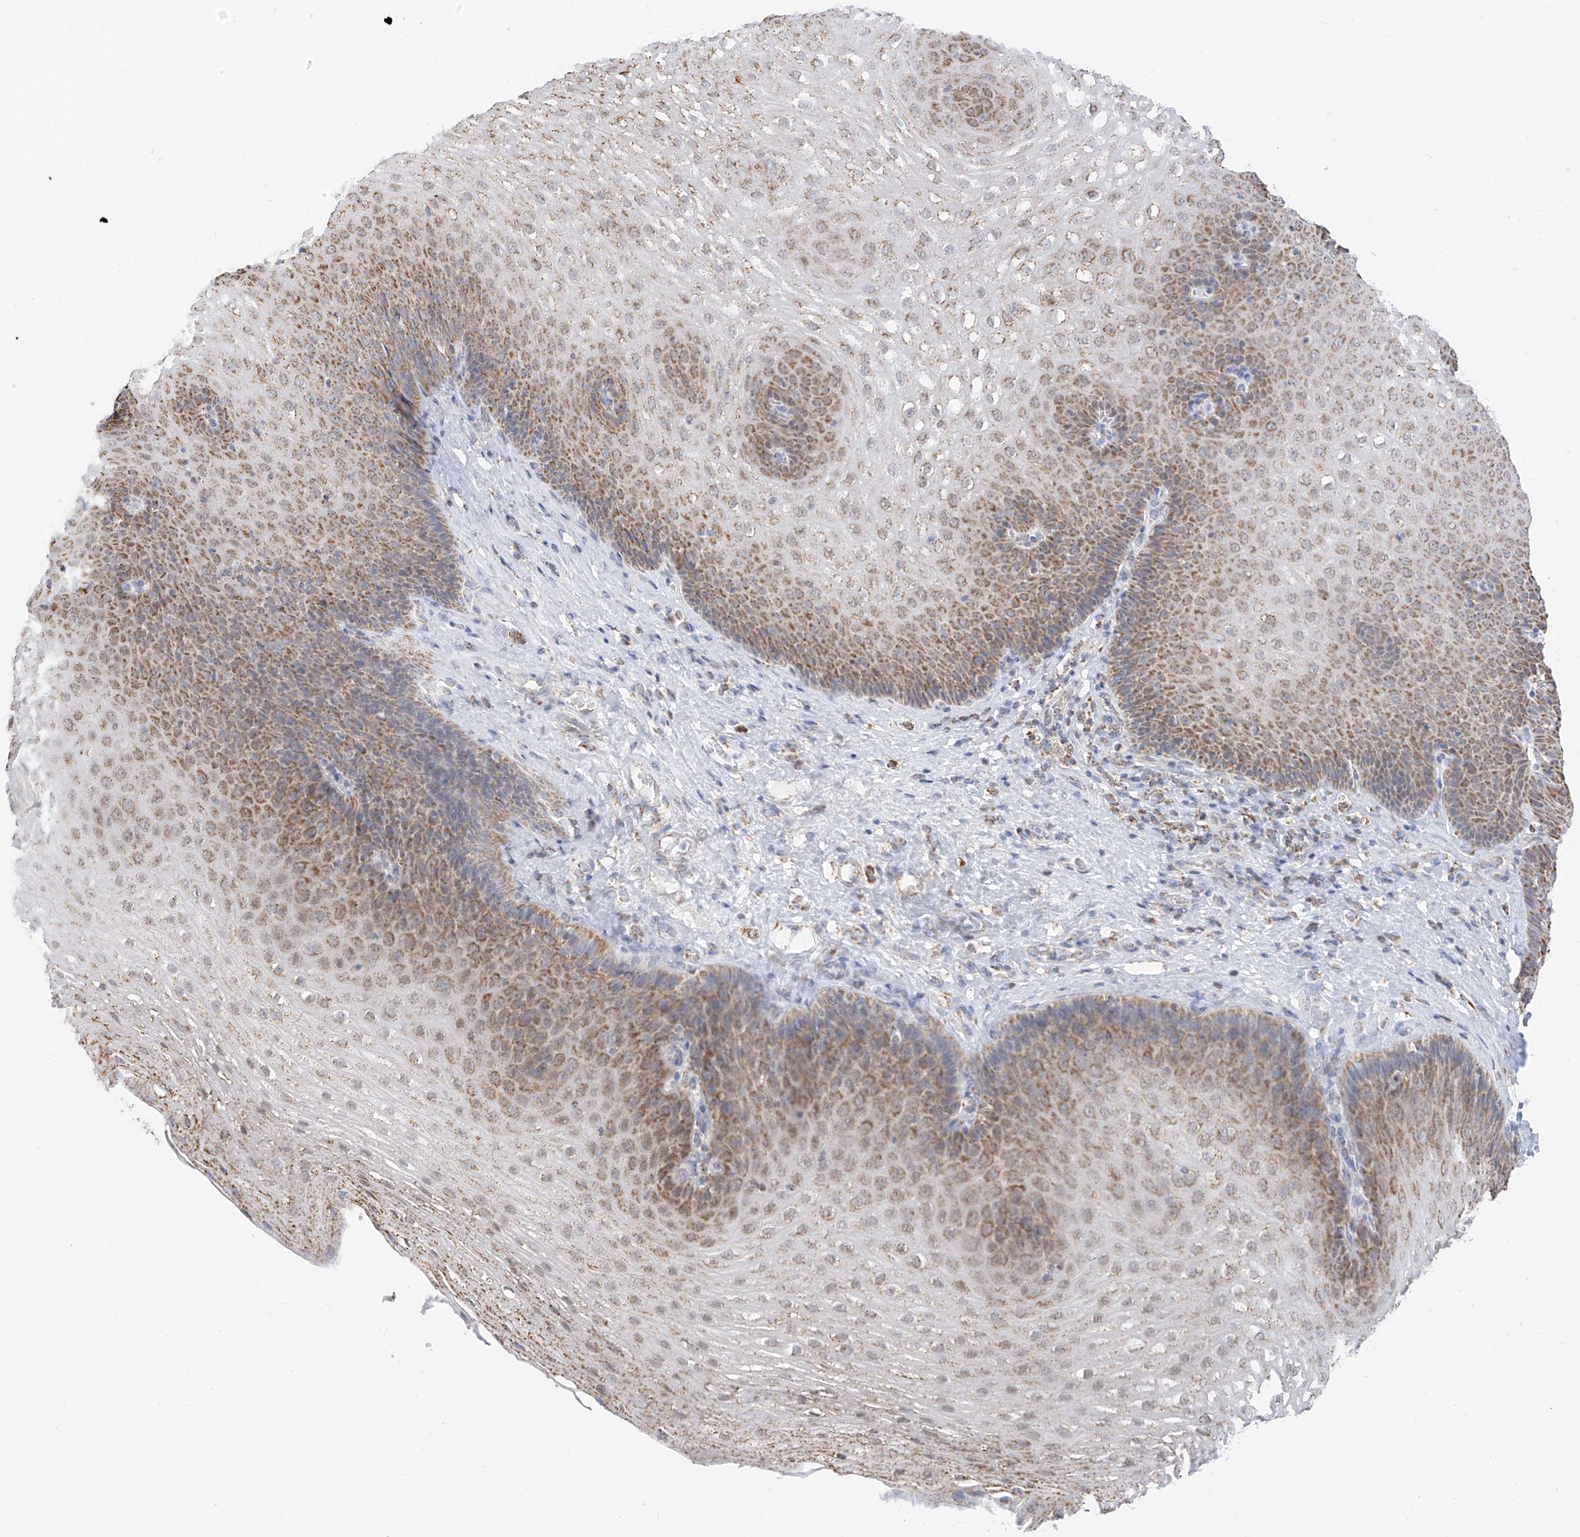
{"staining": {"intensity": "moderate", "quantity": ">75%", "location": "cytoplasmic/membranous"}, "tissue": "esophagus", "cell_type": "Squamous epithelial cells", "image_type": "normal", "snomed": [{"axis": "morphology", "description": "Normal tissue, NOS"}, {"axis": "topography", "description": "Esophagus"}], "caption": "This micrograph reveals IHC staining of normal esophagus, with medium moderate cytoplasmic/membranous positivity in about >75% of squamous epithelial cells.", "gene": "NALCN", "patient": {"sex": "female", "age": 66}}